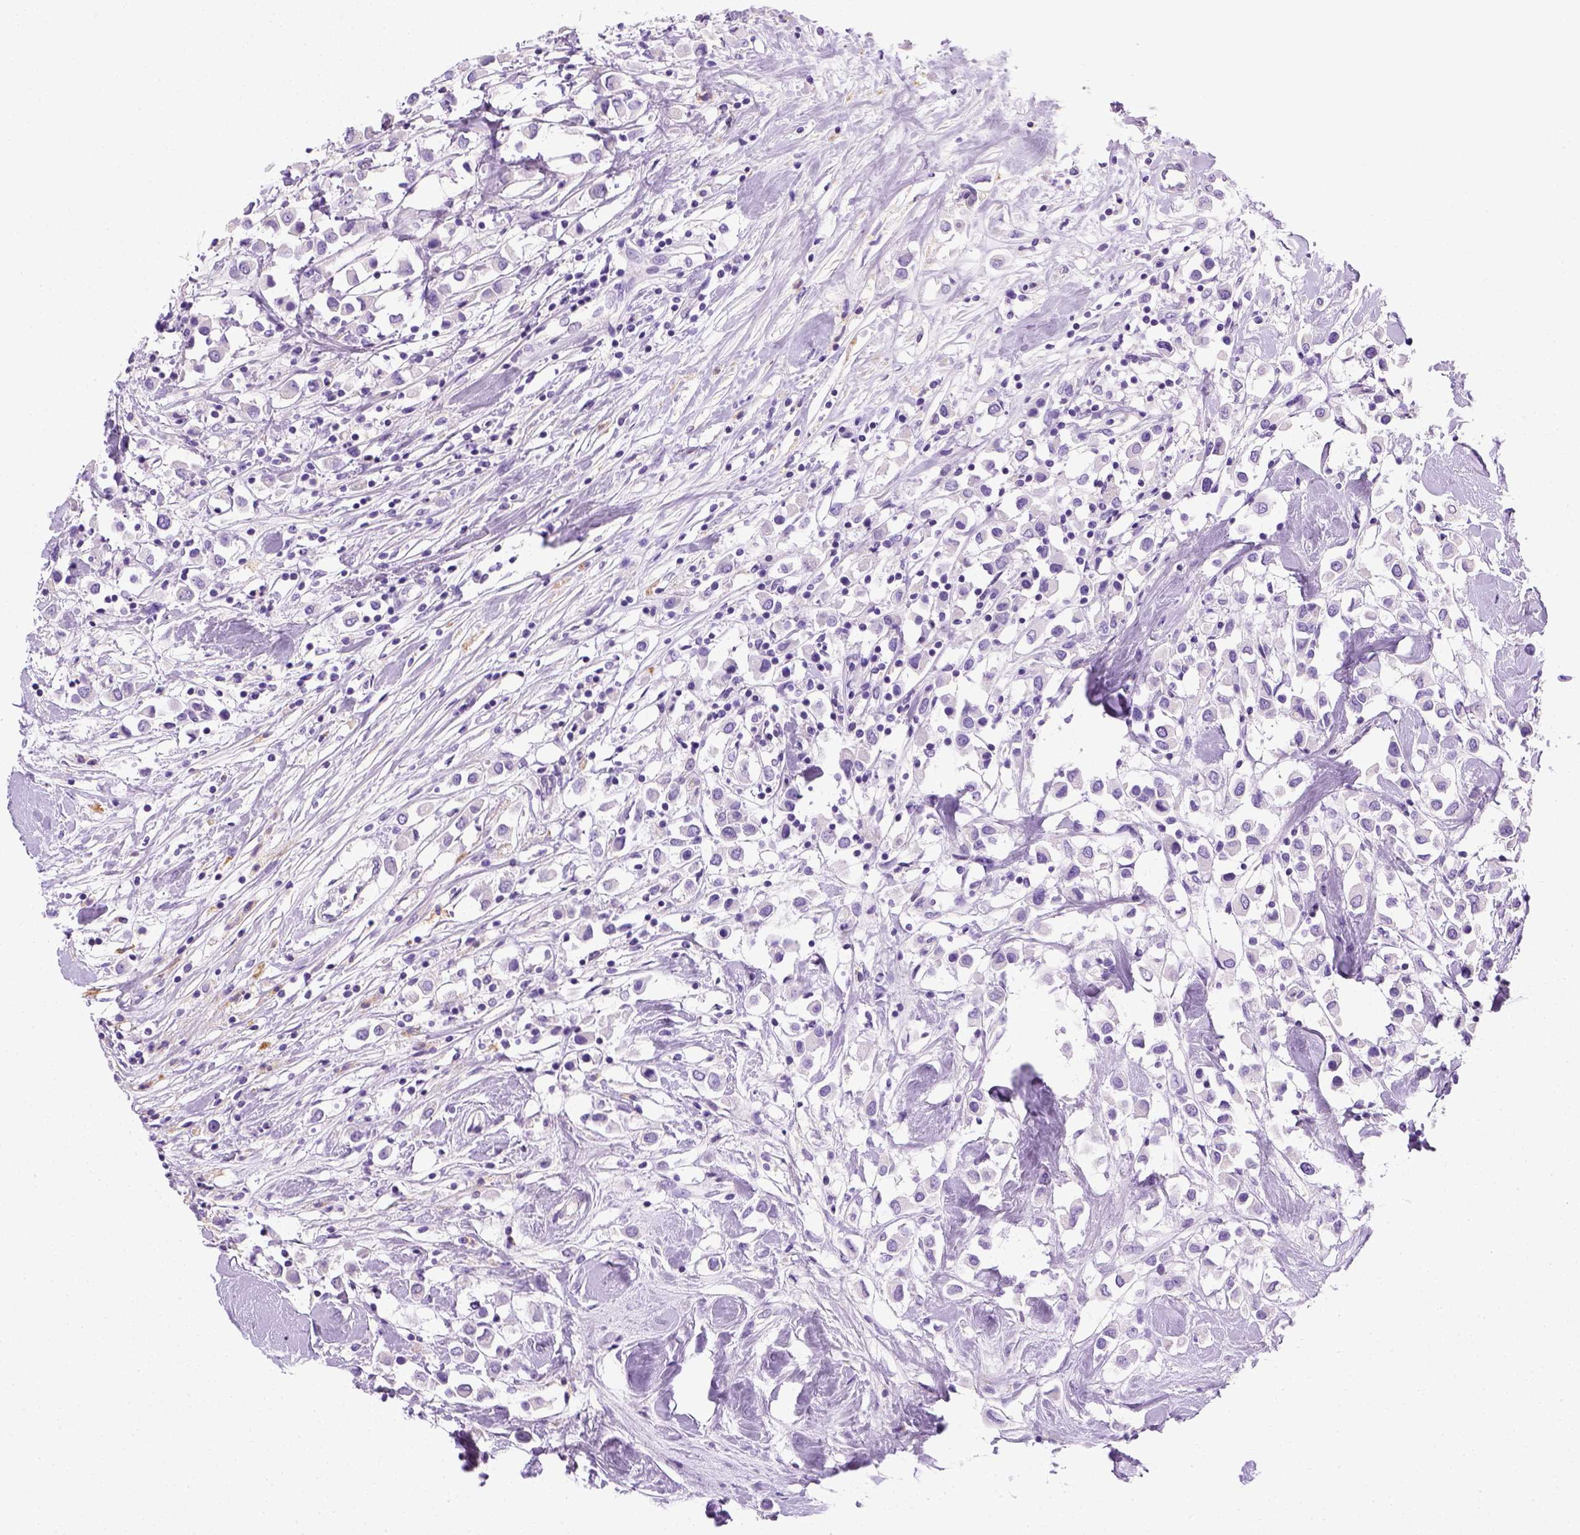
{"staining": {"intensity": "negative", "quantity": "none", "location": "none"}, "tissue": "breast cancer", "cell_type": "Tumor cells", "image_type": "cancer", "snomed": [{"axis": "morphology", "description": "Duct carcinoma"}, {"axis": "topography", "description": "Breast"}], "caption": "Breast cancer (invasive ductal carcinoma) stained for a protein using immunohistochemistry shows no expression tumor cells.", "gene": "KRT71", "patient": {"sex": "female", "age": 61}}